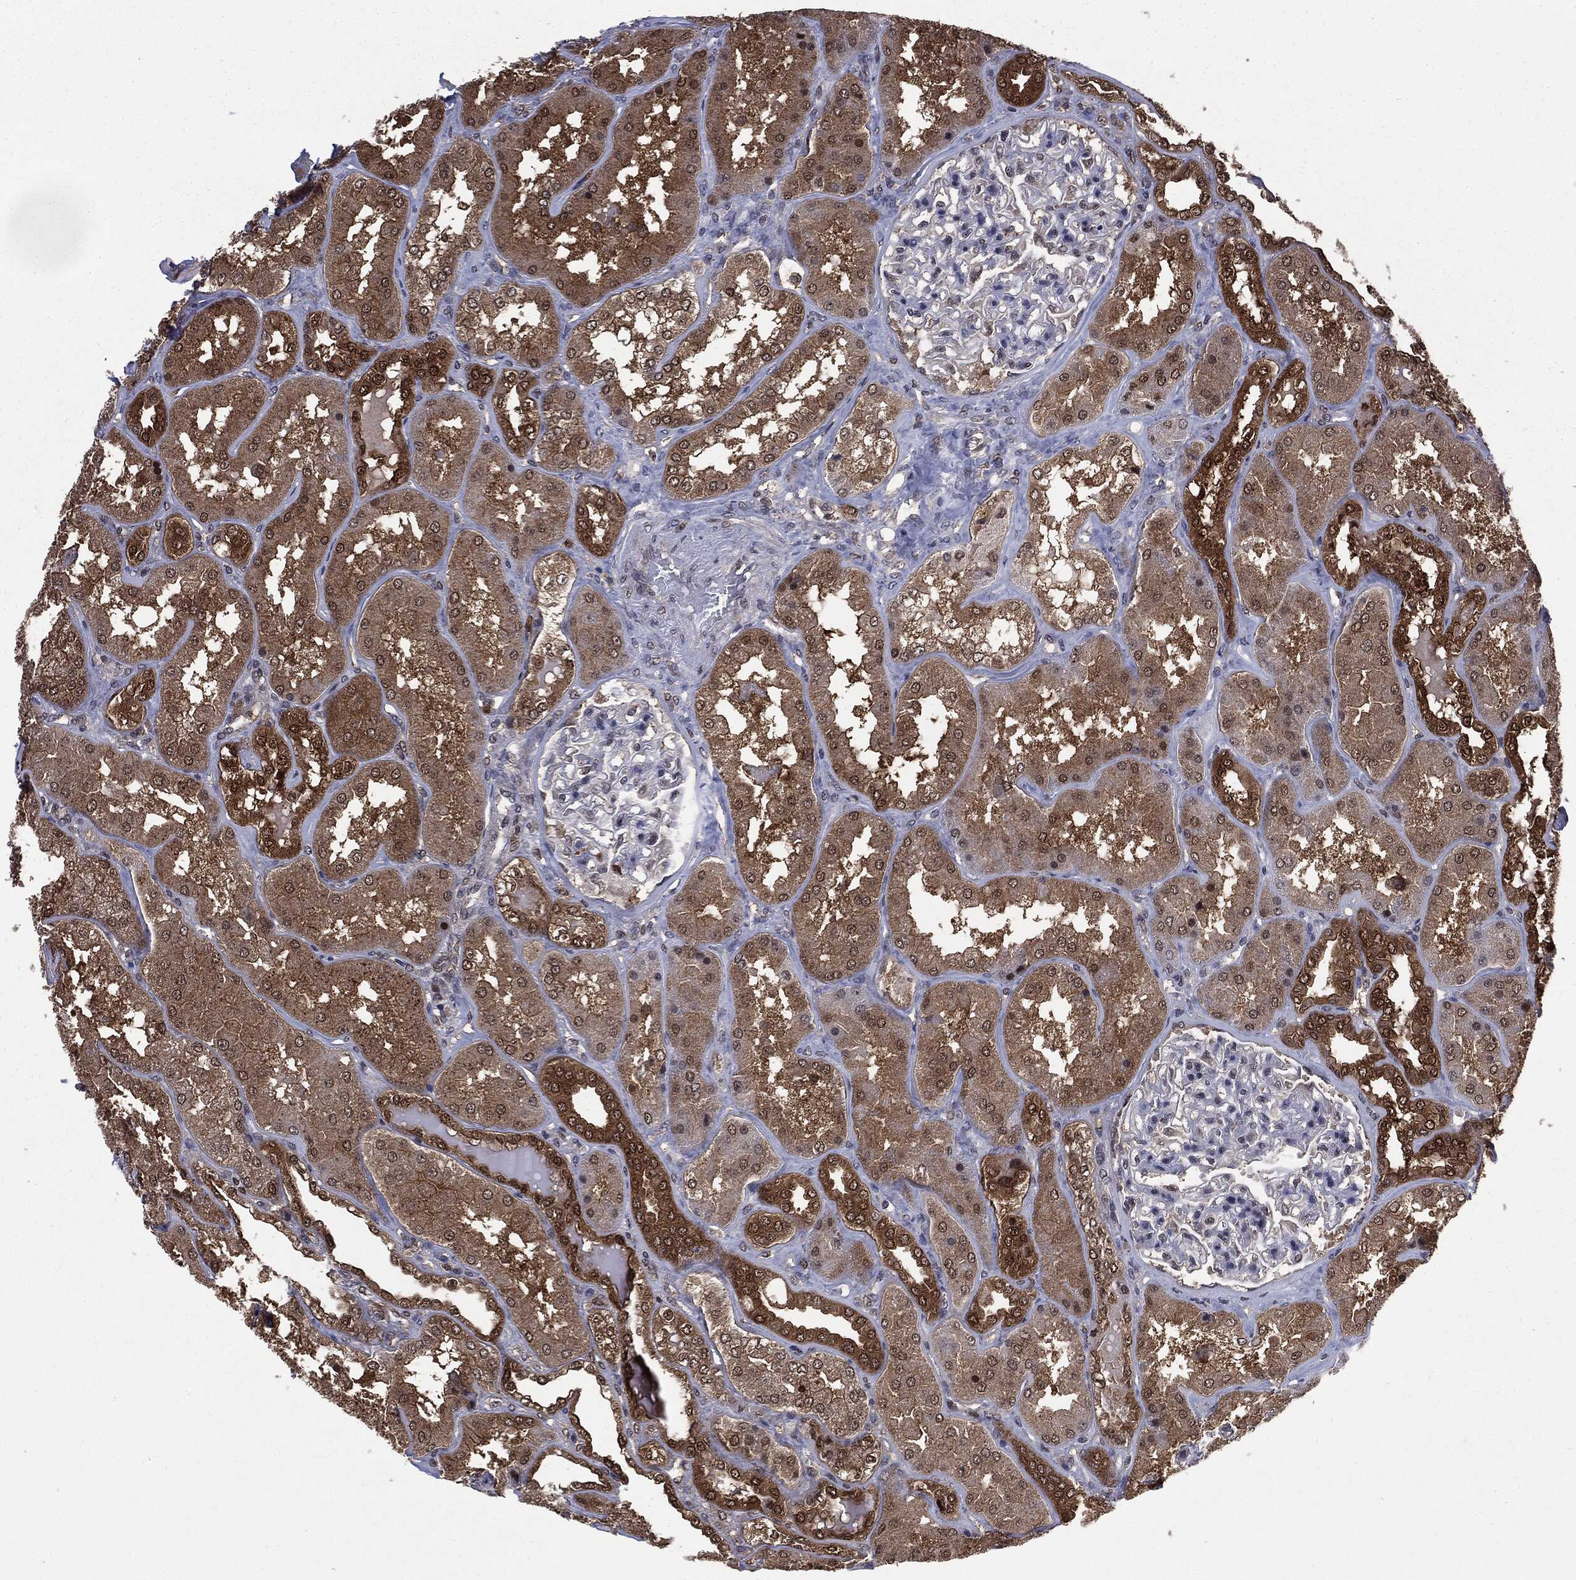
{"staining": {"intensity": "negative", "quantity": "none", "location": "none"}, "tissue": "kidney", "cell_type": "Cells in glomeruli", "image_type": "normal", "snomed": [{"axis": "morphology", "description": "Normal tissue, NOS"}, {"axis": "topography", "description": "Kidney"}], "caption": "Kidney was stained to show a protein in brown. There is no significant positivity in cells in glomeruli. (DAB (3,3'-diaminobenzidine) IHC, high magnification).", "gene": "GPI", "patient": {"sex": "female", "age": 56}}